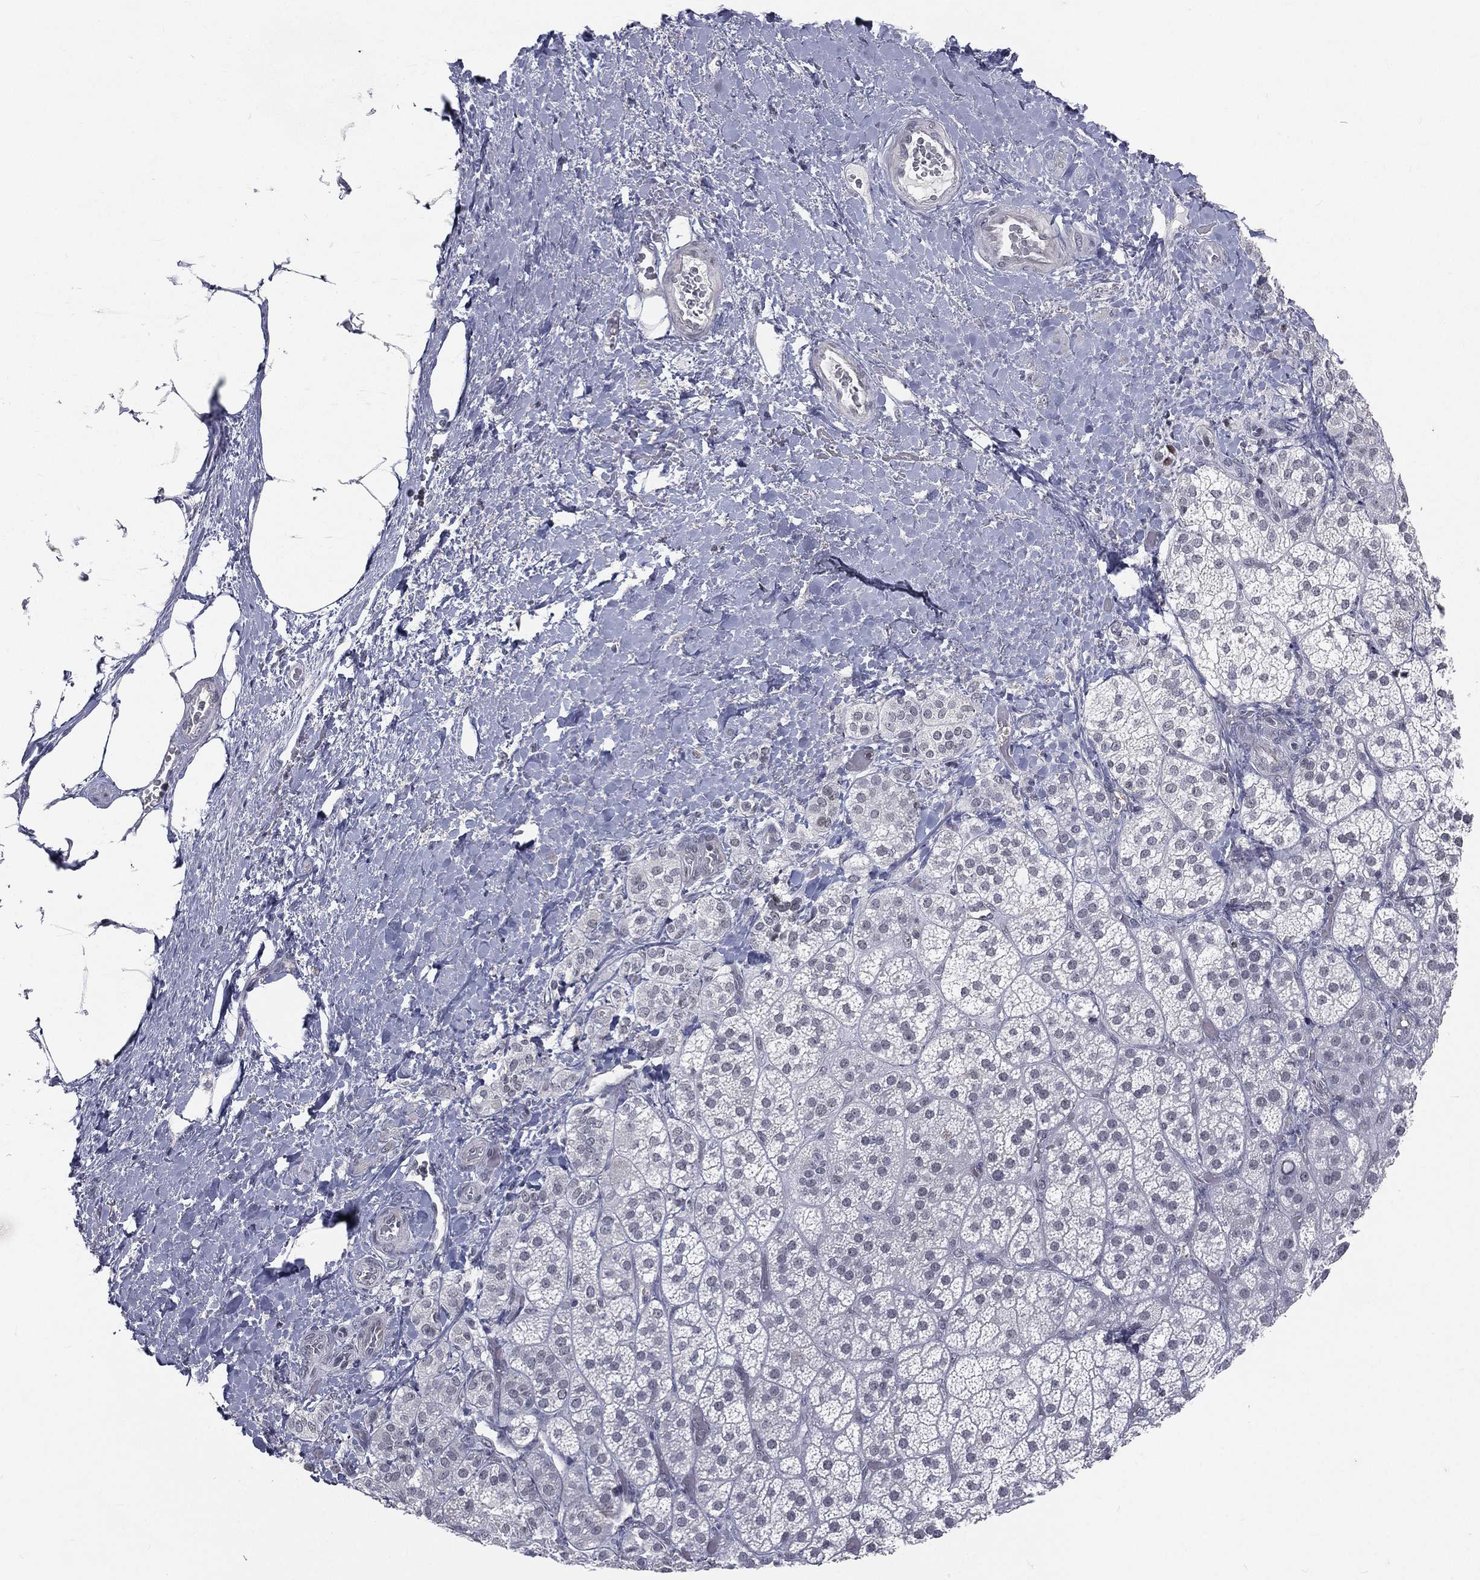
{"staining": {"intensity": "negative", "quantity": "none", "location": "none"}, "tissue": "adrenal gland", "cell_type": "Glandular cells", "image_type": "normal", "snomed": [{"axis": "morphology", "description": "Normal tissue, NOS"}, {"axis": "topography", "description": "Adrenal gland"}], "caption": "The image reveals no staining of glandular cells in unremarkable adrenal gland.", "gene": "MORC2", "patient": {"sex": "male", "age": 57}}